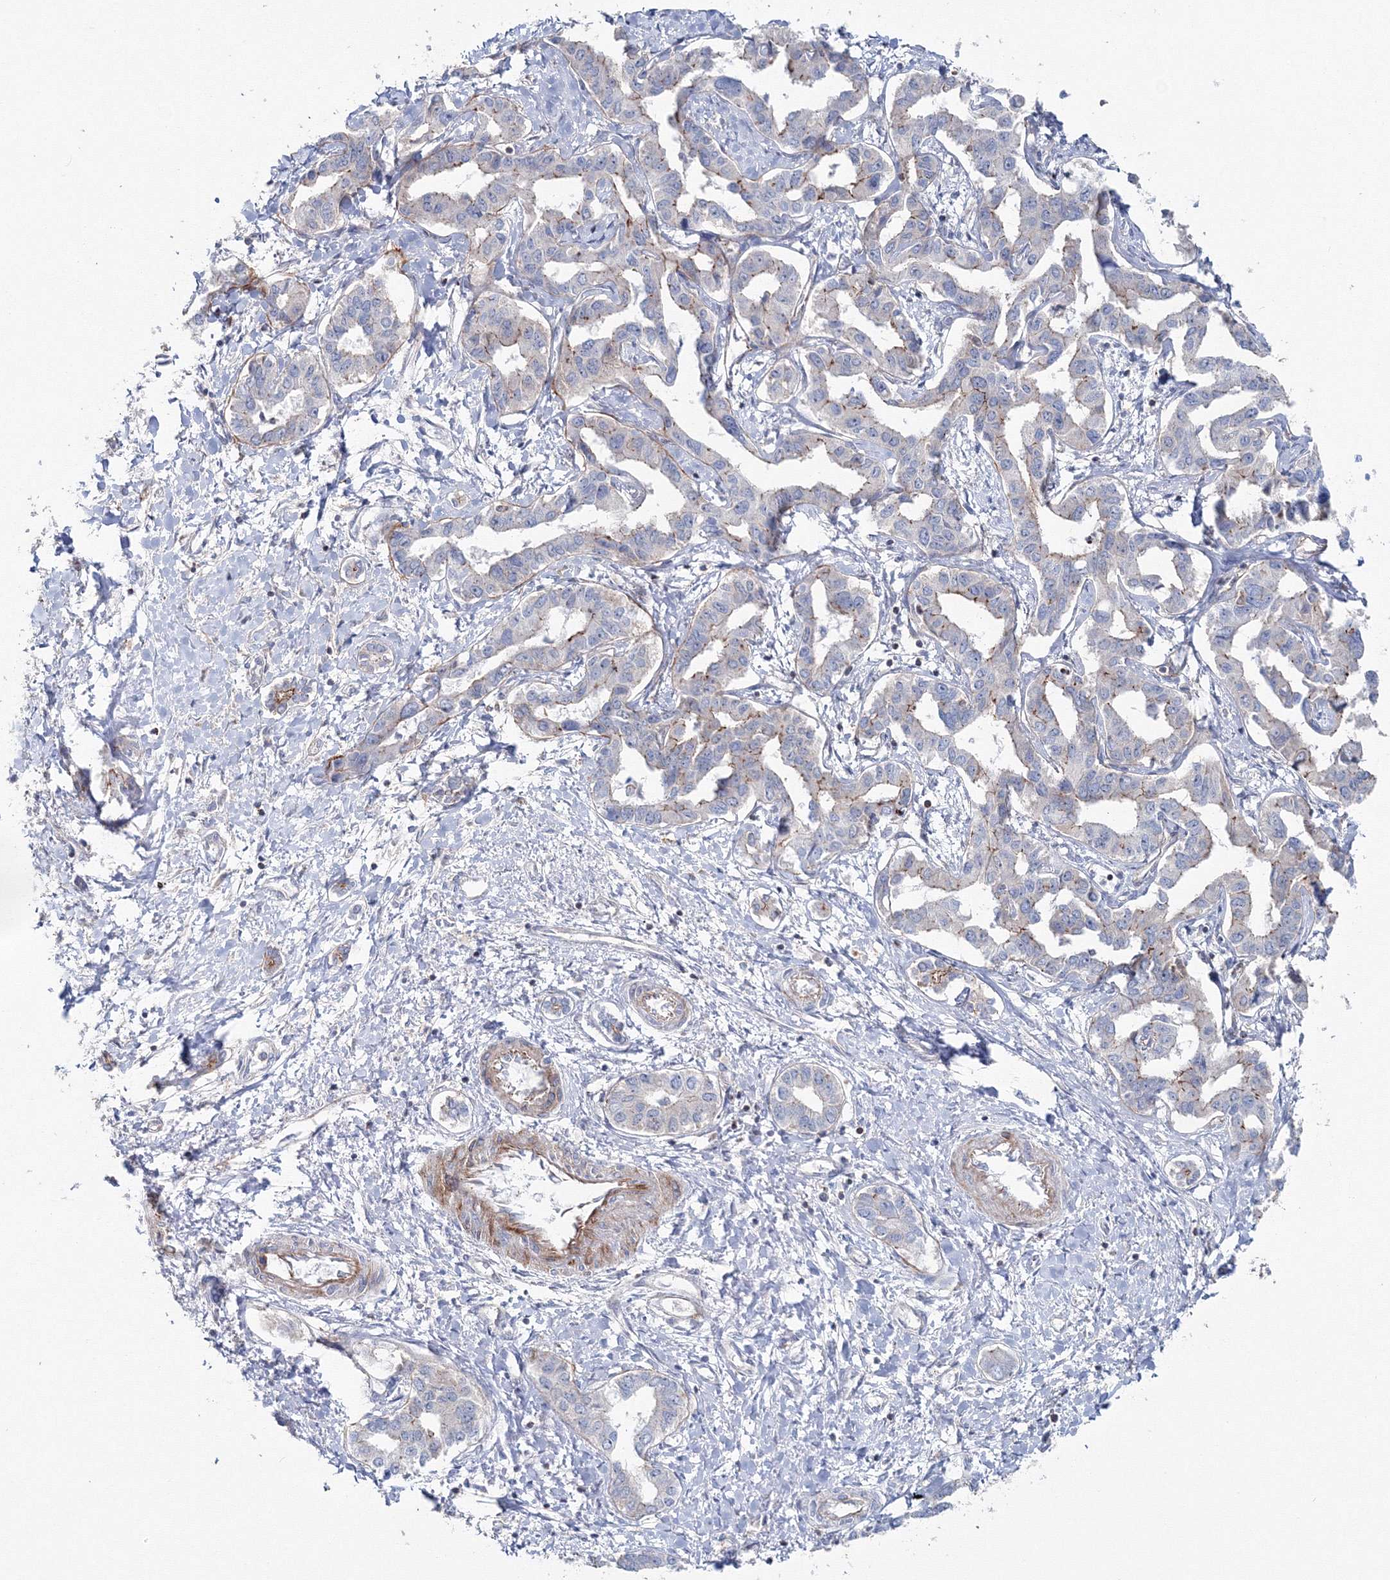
{"staining": {"intensity": "negative", "quantity": "none", "location": "none"}, "tissue": "liver cancer", "cell_type": "Tumor cells", "image_type": "cancer", "snomed": [{"axis": "morphology", "description": "Cholangiocarcinoma"}, {"axis": "topography", "description": "Liver"}], "caption": "The IHC histopathology image has no significant expression in tumor cells of liver cancer tissue.", "gene": "GGA2", "patient": {"sex": "male", "age": 59}}